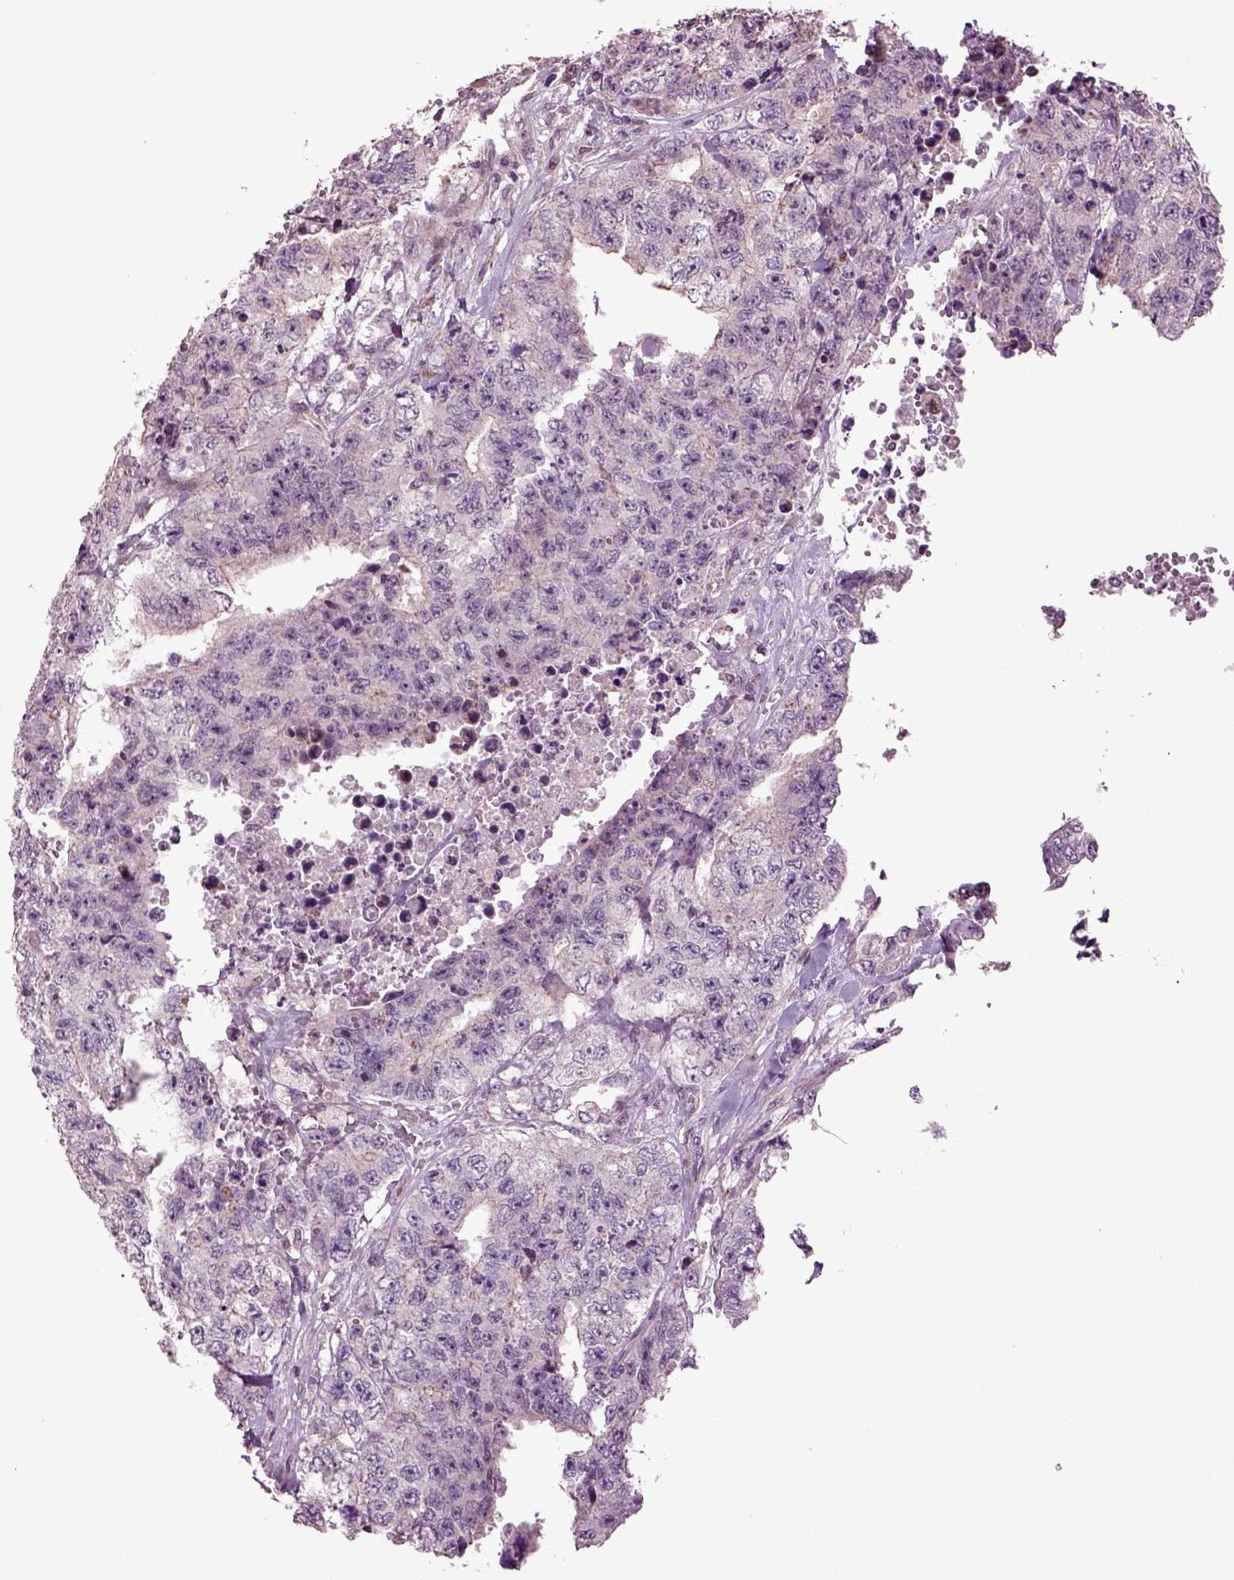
{"staining": {"intensity": "weak", "quantity": "<25%", "location": "cytoplasmic/membranous"}, "tissue": "testis cancer", "cell_type": "Tumor cells", "image_type": "cancer", "snomed": [{"axis": "morphology", "description": "Carcinoma, Embryonal, NOS"}, {"axis": "topography", "description": "Testis"}], "caption": "Tumor cells show no significant protein staining in testis cancer.", "gene": "HAGHL", "patient": {"sex": "male", "age": 24}}